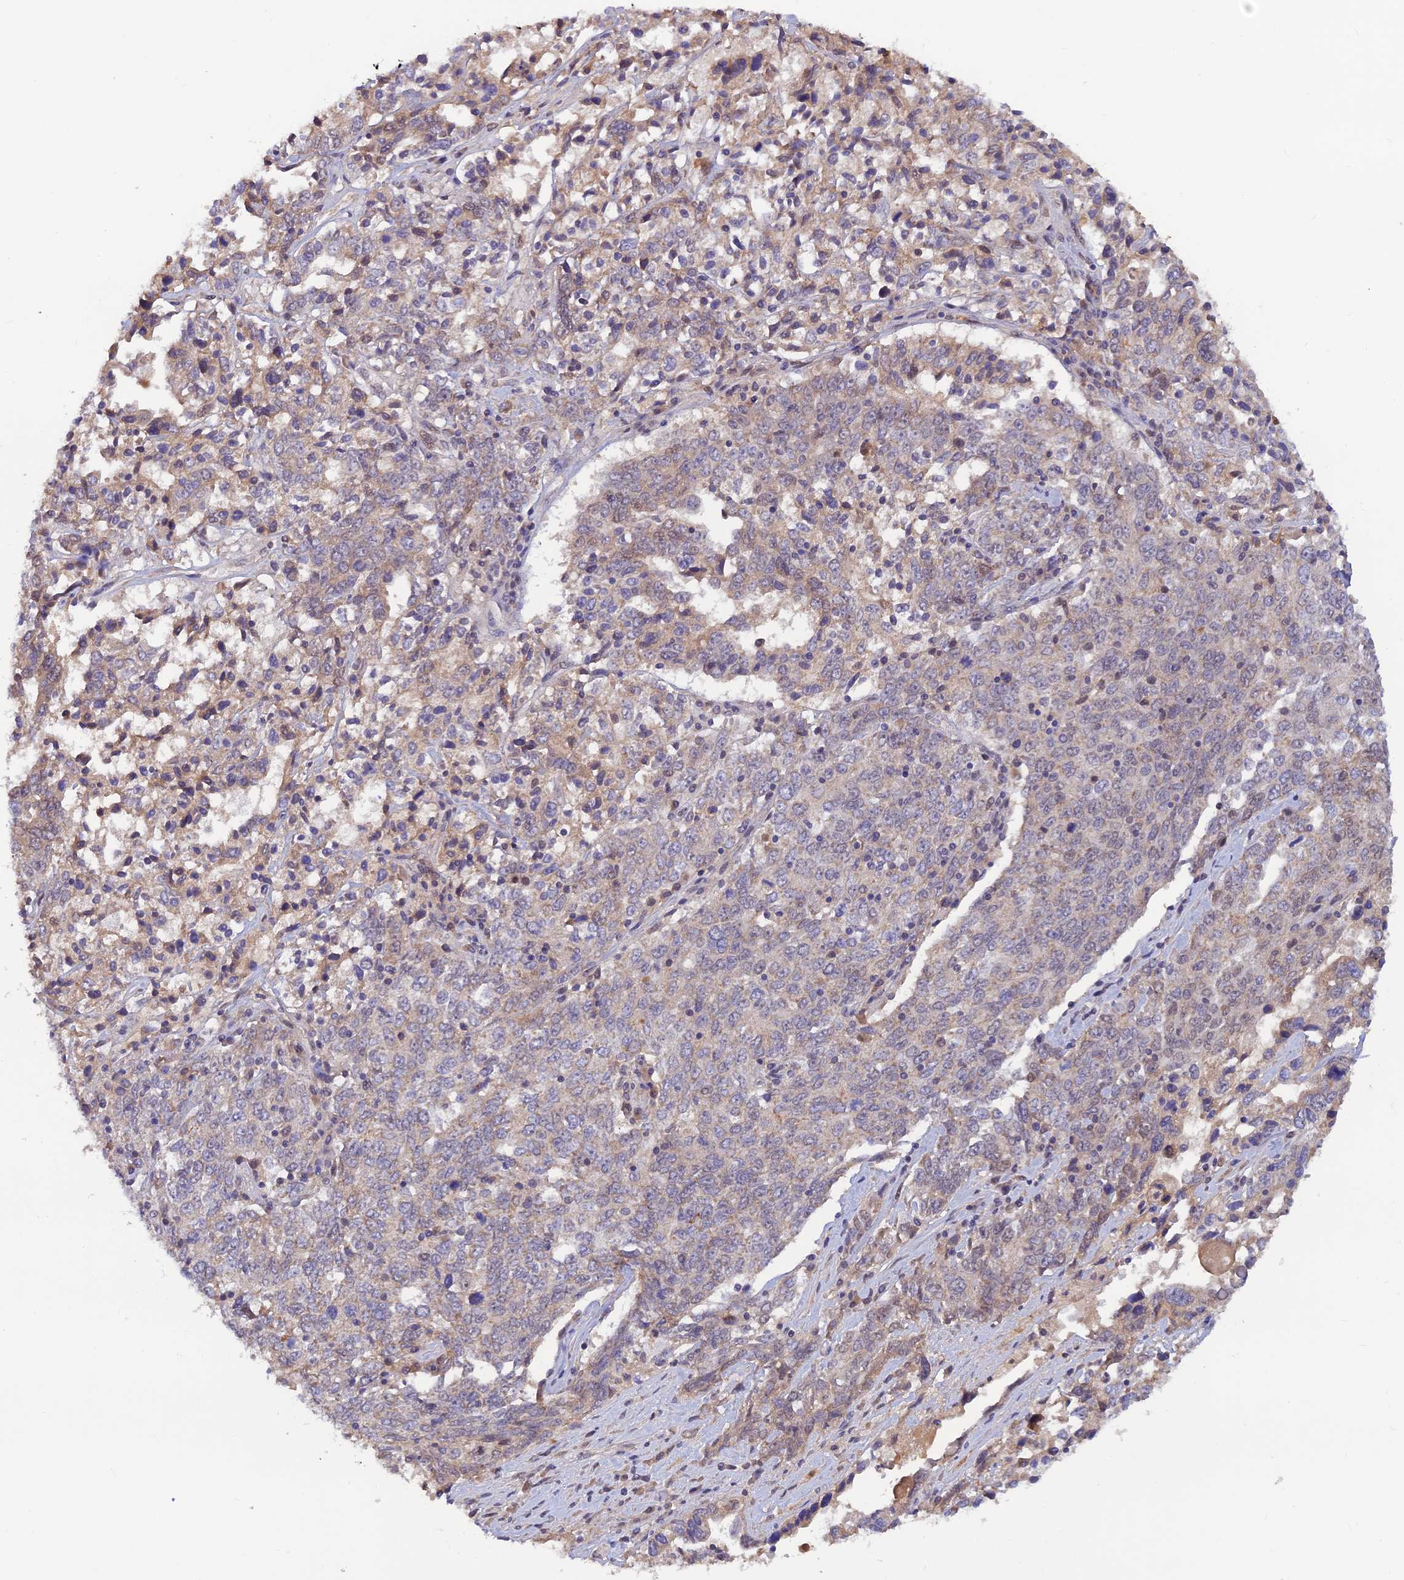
{"staining": {"intensity": "weak", "quantity": "25%-75%", "location": "cytoplasmic/membranous,nuclear"}, "tissue": "ovarian cancer", "cell_type": "Tumor cells", "image_type": "cancer", "snomed": [{"axis": "morphology", "description": "Carcinoma, endometroid"}, {"axis": "topography", "description": "Ovary"}], "caption": "The photomicrograph exhibits a brown stain indicating the presence of a protein in the cytoplasmic/membranous and nuclear of tumor cells in ovarian cancer (endometroid carcinoma).", "gene": "FASTKD5", "patient": {"sex": "female", "age": 62}}